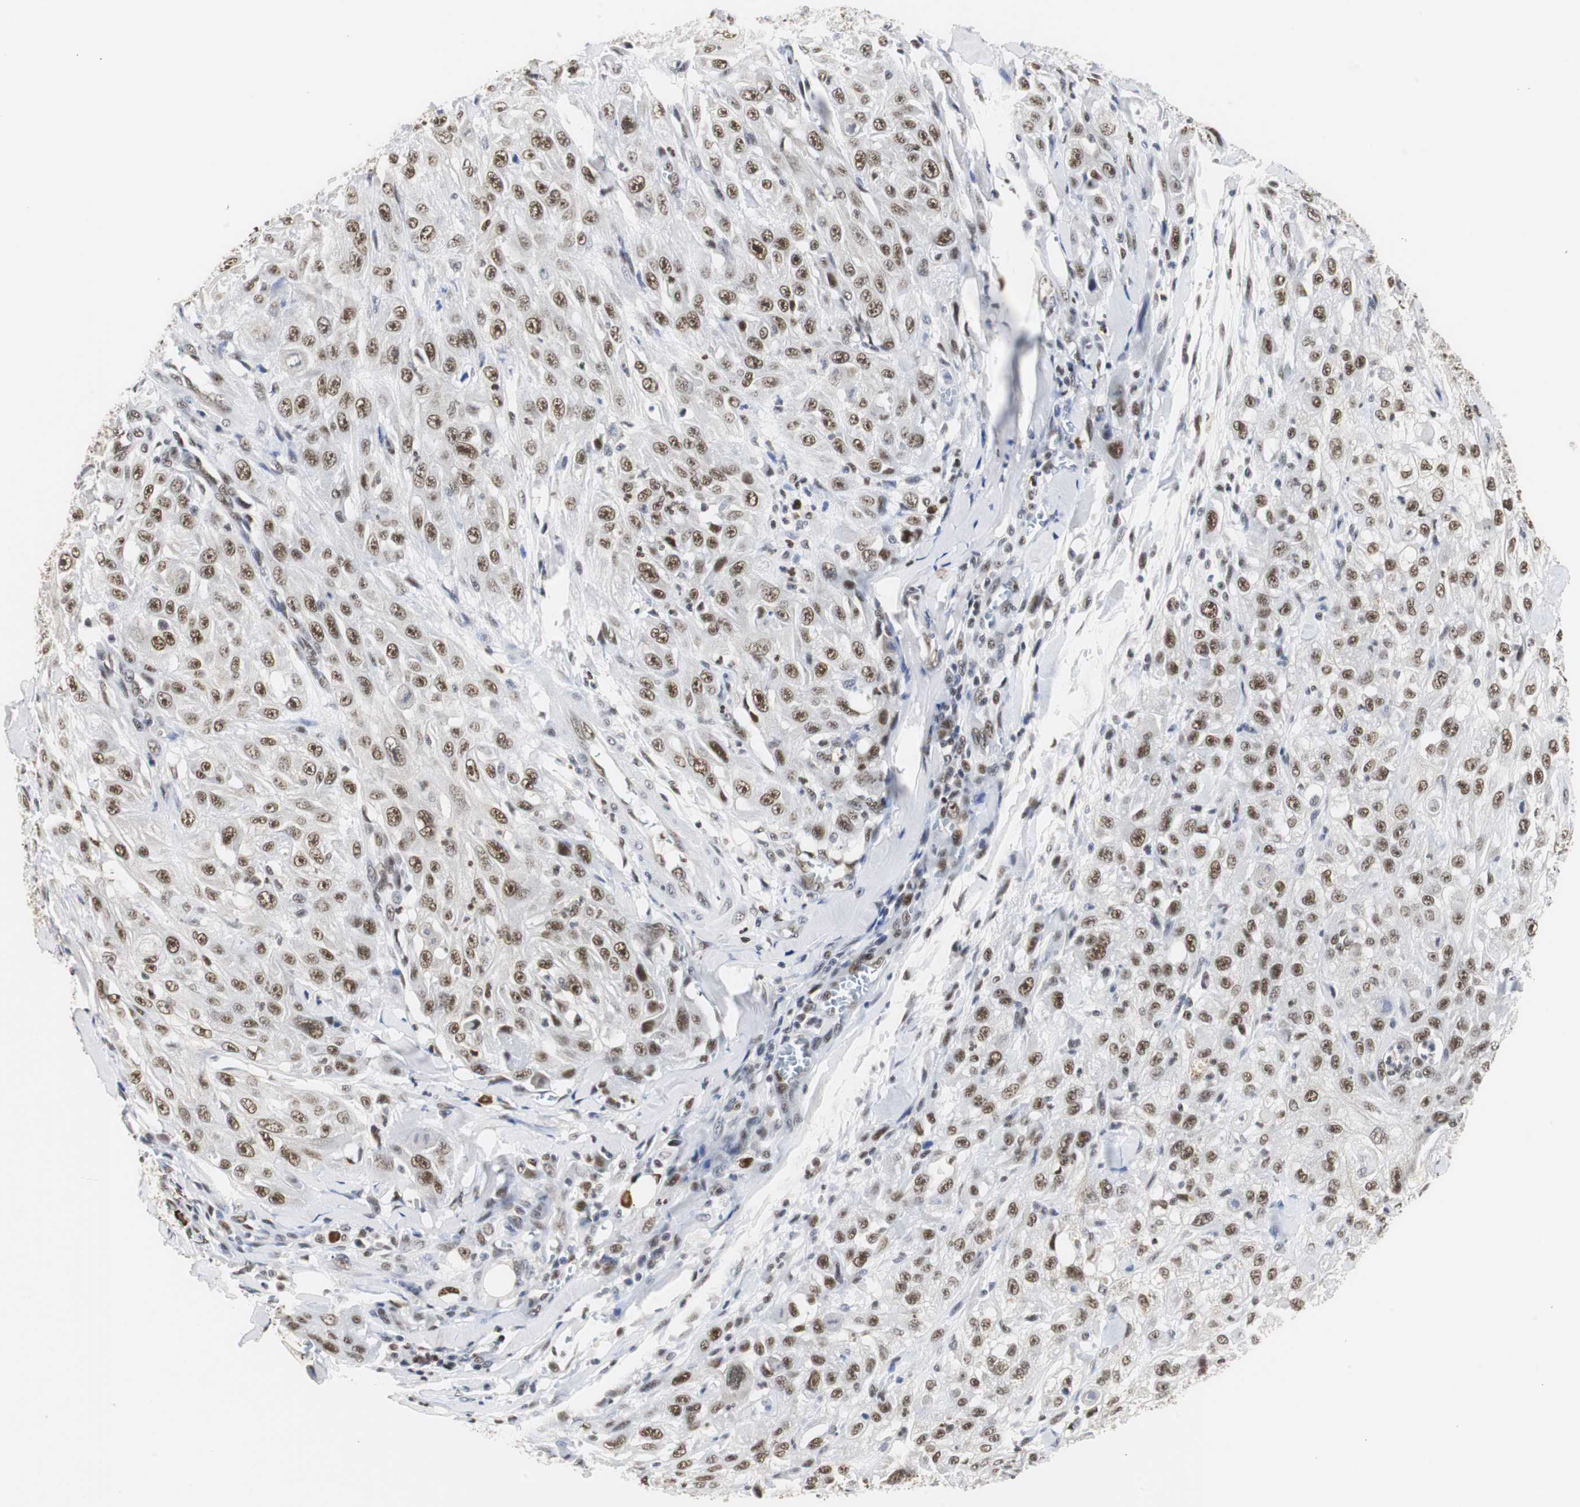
{"staining": {"intensity": "strong", "quantity": ">75%", "location": "nuclear"}, "tissue": "skin cancer", "cell_type": "Tumor cells", "image_type": "cancer", "snomed": [{"axis": "morphology", "description": "Squamous cell carcinoma, NOS"}, {"axis": "morphology", "description": "Squamous cell carcinoma, metastatic, NOS"}, {"axis": "topography", "description": "Skin"}, {"axis": "topography", "description": "Lymph node"}], "caption": "Brown immunohistochemical staining in skin cancer demonstrates strong nuclear positivity in approximately >75% of tumor cells.", "gene": "ZFC3H1", "patient": {"sex": "male", "age": 75}}